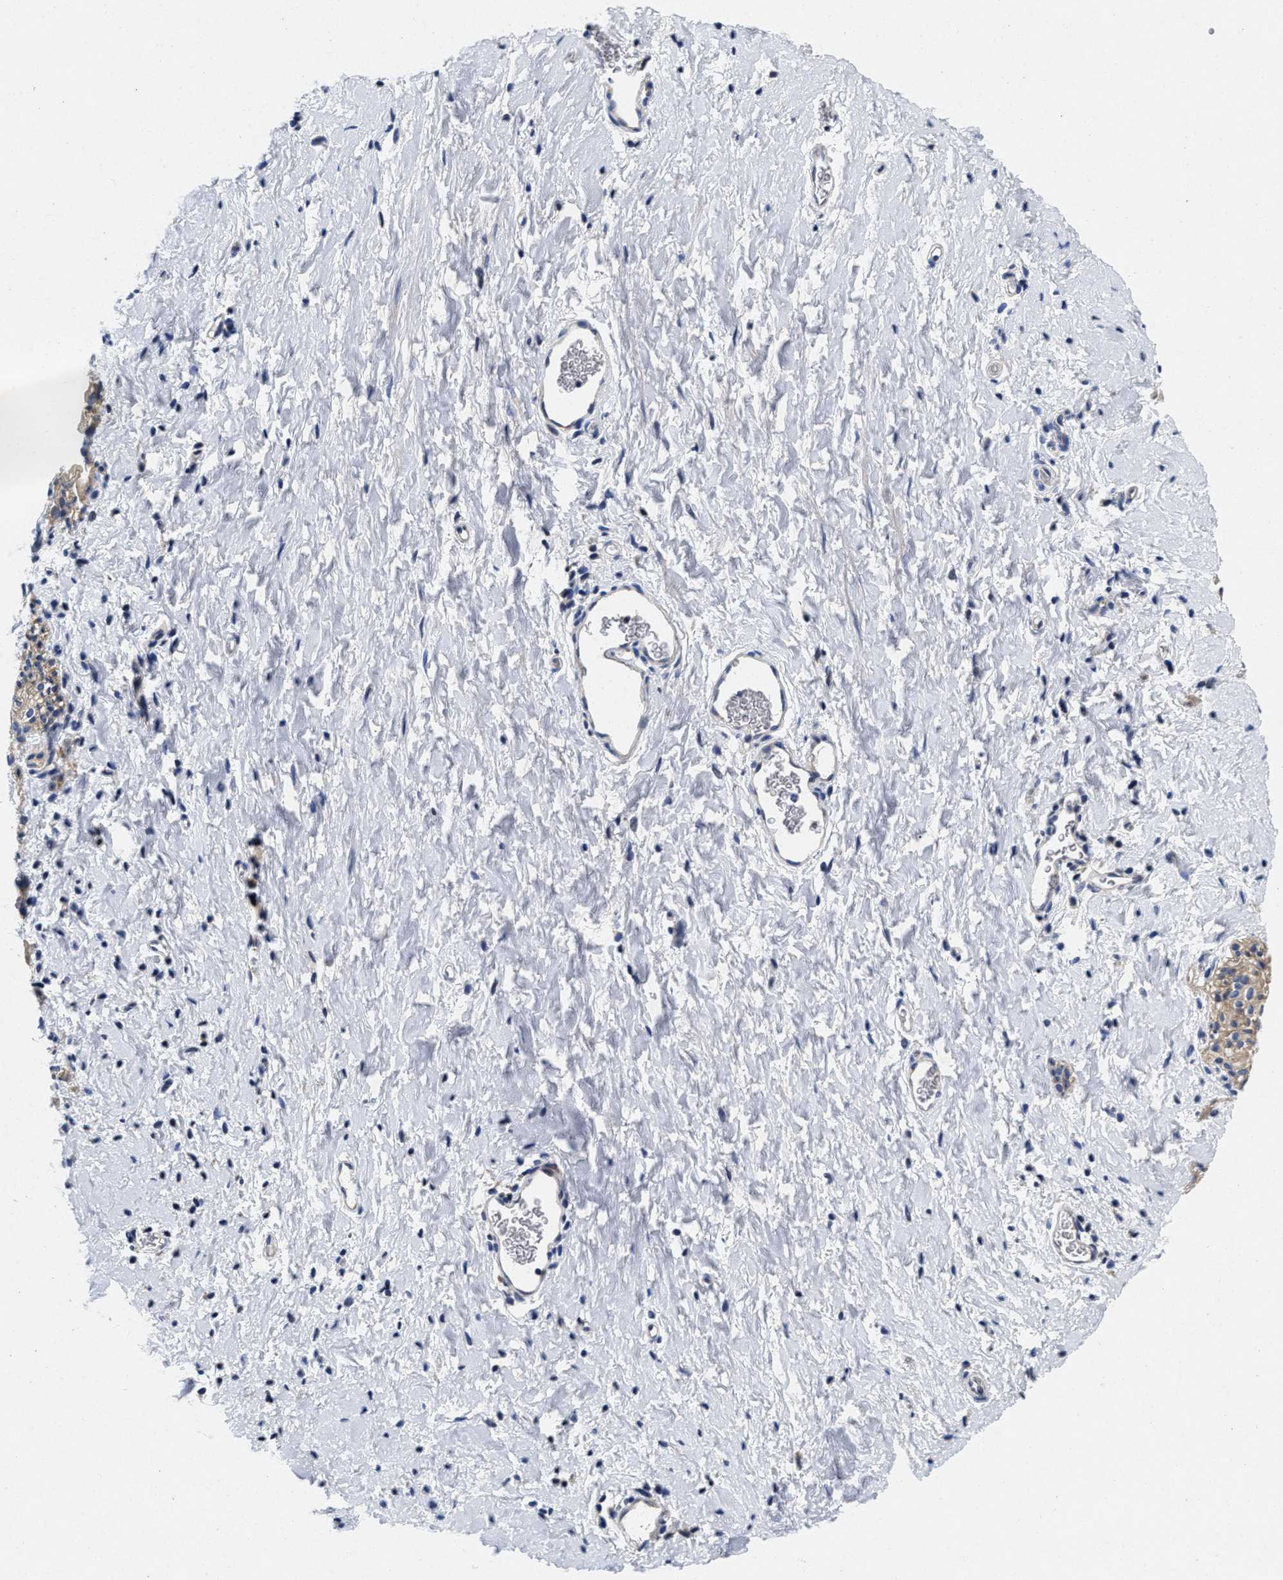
{"staining": {"intensity": "weak", "quantity": "<25%", "location": "cytoplasmic/membranous"}, "tissue": "smooth muscle", "cell_type": "Smooth muscle cells", "image_type": "normal", "snomed": [{"axis": "morphology", "description": "Normal tissue, NOS"}, {"axis": "topography", "description": "Smooth muscle"}], "caption": "Smooth muscle cells show no significant protein positivity in unremarkable smooth muscle. The staining is performed using DAB brown chromogen with nuclei counter-stained in using hematoxylin.", "gene": "LAD1", "patient": {"sex": "male", "age": 16}}